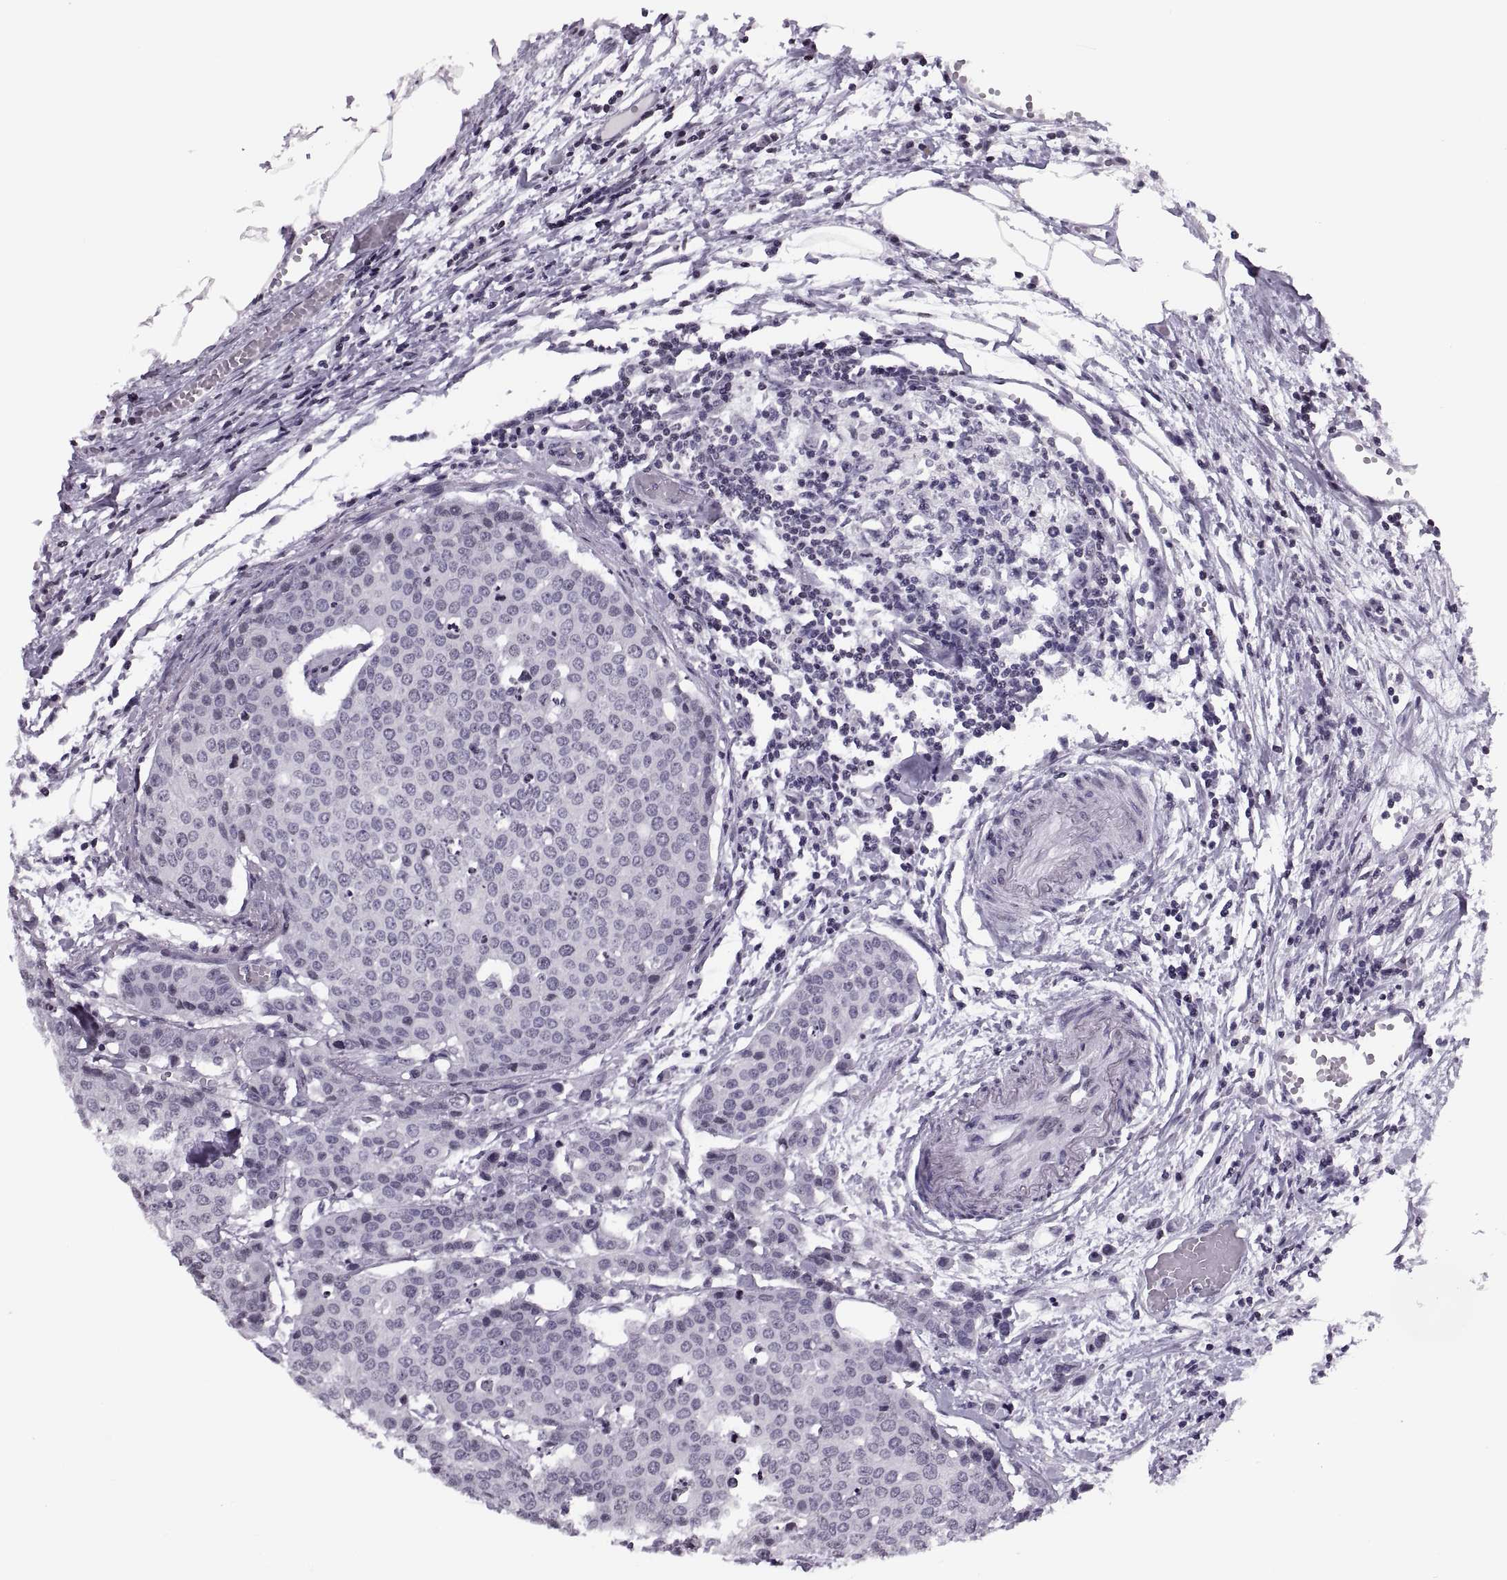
{"staining": {"intensity": "negative", "quantity": "none", "location": "none"}, "tissue": "carcinoid", "cell_type": "Tumor cells", "image_type": "cancer", "snomed": [{"axis": "morphology", "description": "Carcinoid, malignant, NOS"}, {"axis": "topography", "description": "Colon"}], "caption": "Immunohistochemistry (IHC) of human carcinoid exhibits no positivity in tumor cells. (Immunohistochemistry, brightfield microscopy, high magnification).", "gene": "H1-8", "patient": {"sex": "male", "age": 81}}